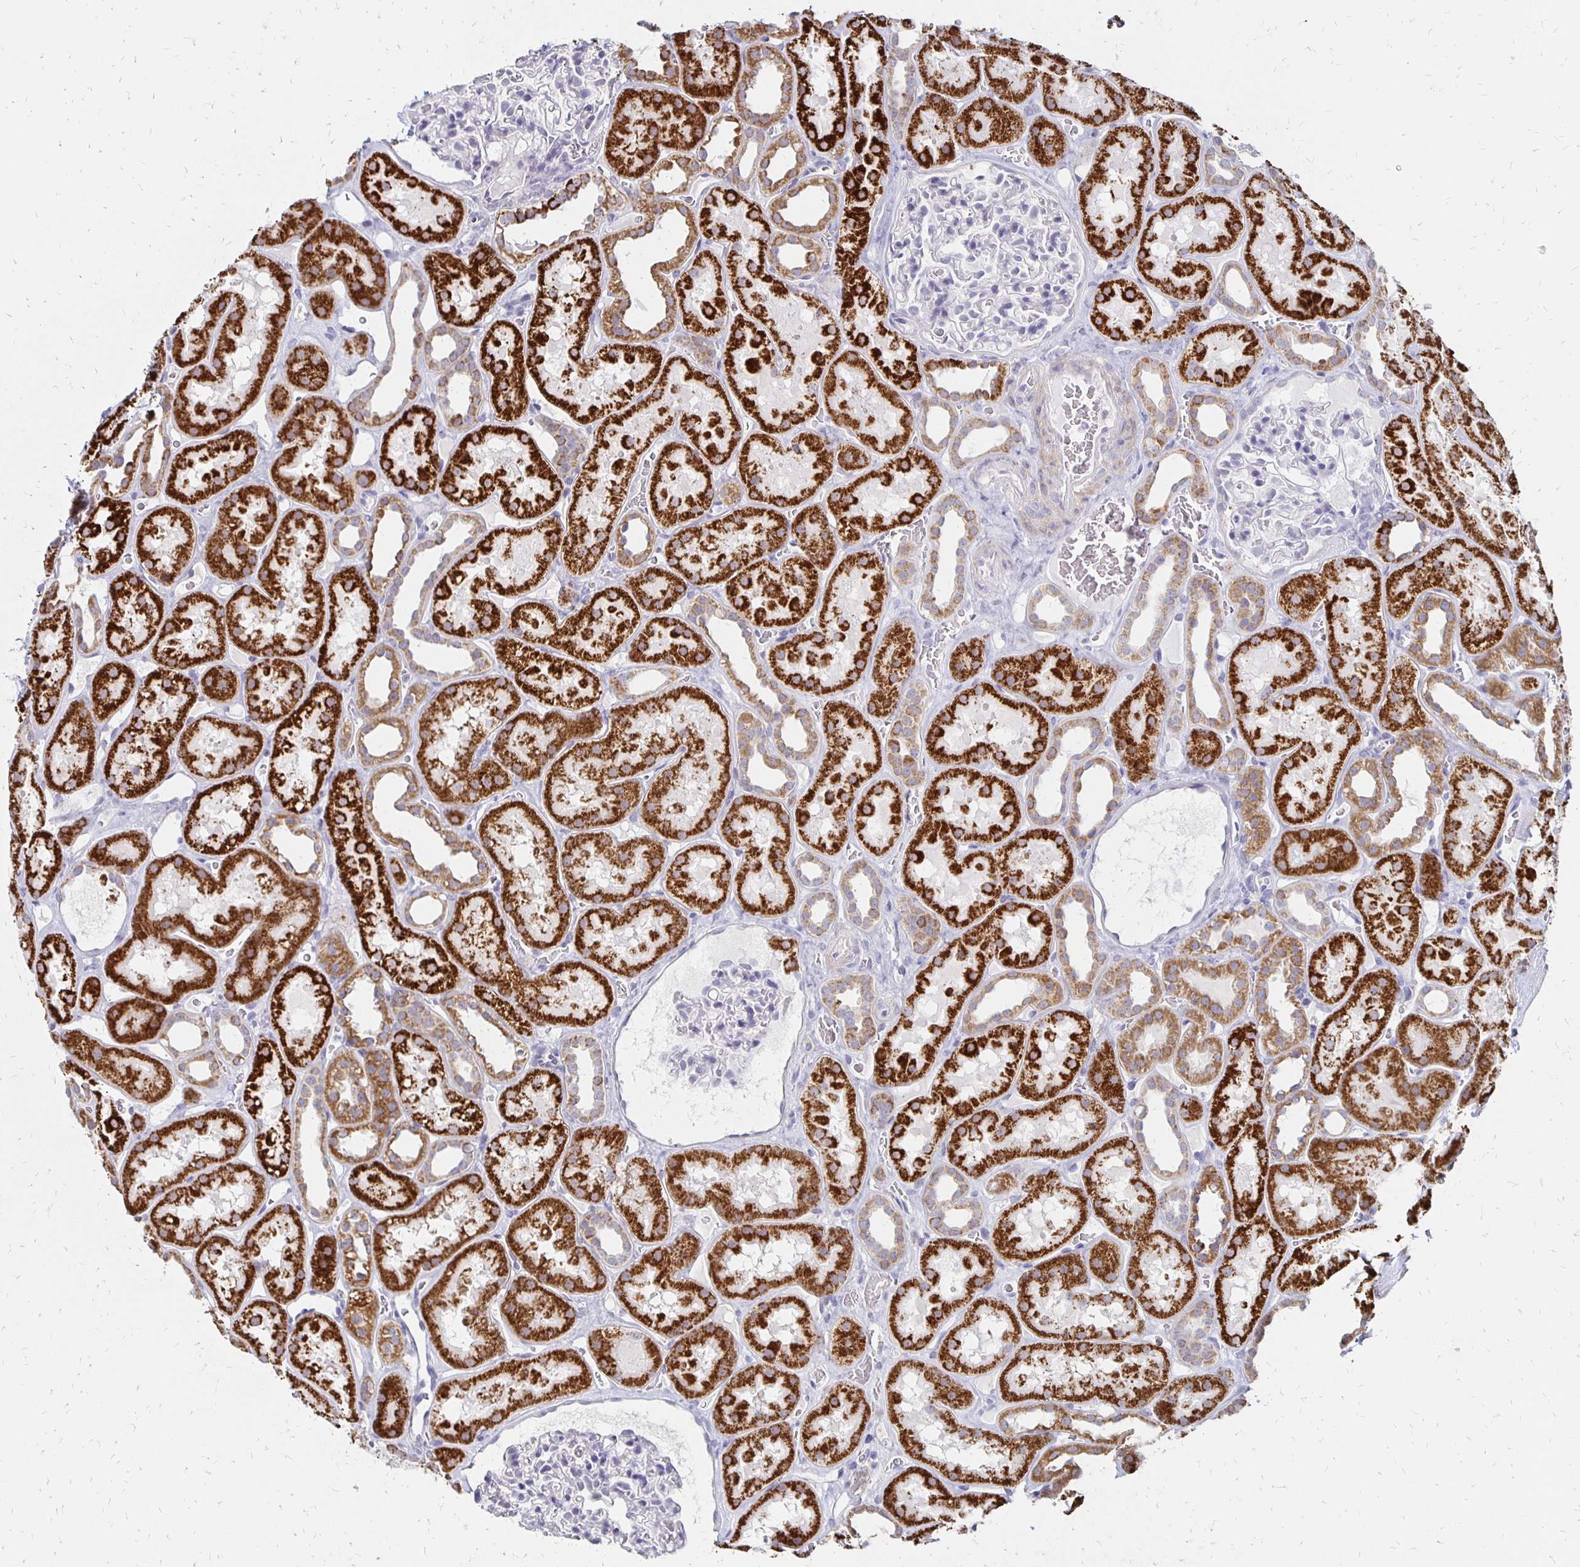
{"staining": {"intensity": "negative", "quantity": "none", "location": "none"}, "tissue": "kidney", "cell_type": "Cells in glomeruli", "image_type": "normal", "snomed": [{"axis": "morphology", "description": "Normal tissue, NOS"}, {"axis": "topography", "description": "Kidney"}], "caption": "Kidney was stained to show a protein in brown. There is no significant staining in cells in glomeruli. (DAB (3,3'-diaminobenzidine) IHC with hematoxylin counter stain).", "gene": "ATOSB", "patient": {"sex": "female", "age": 41}}